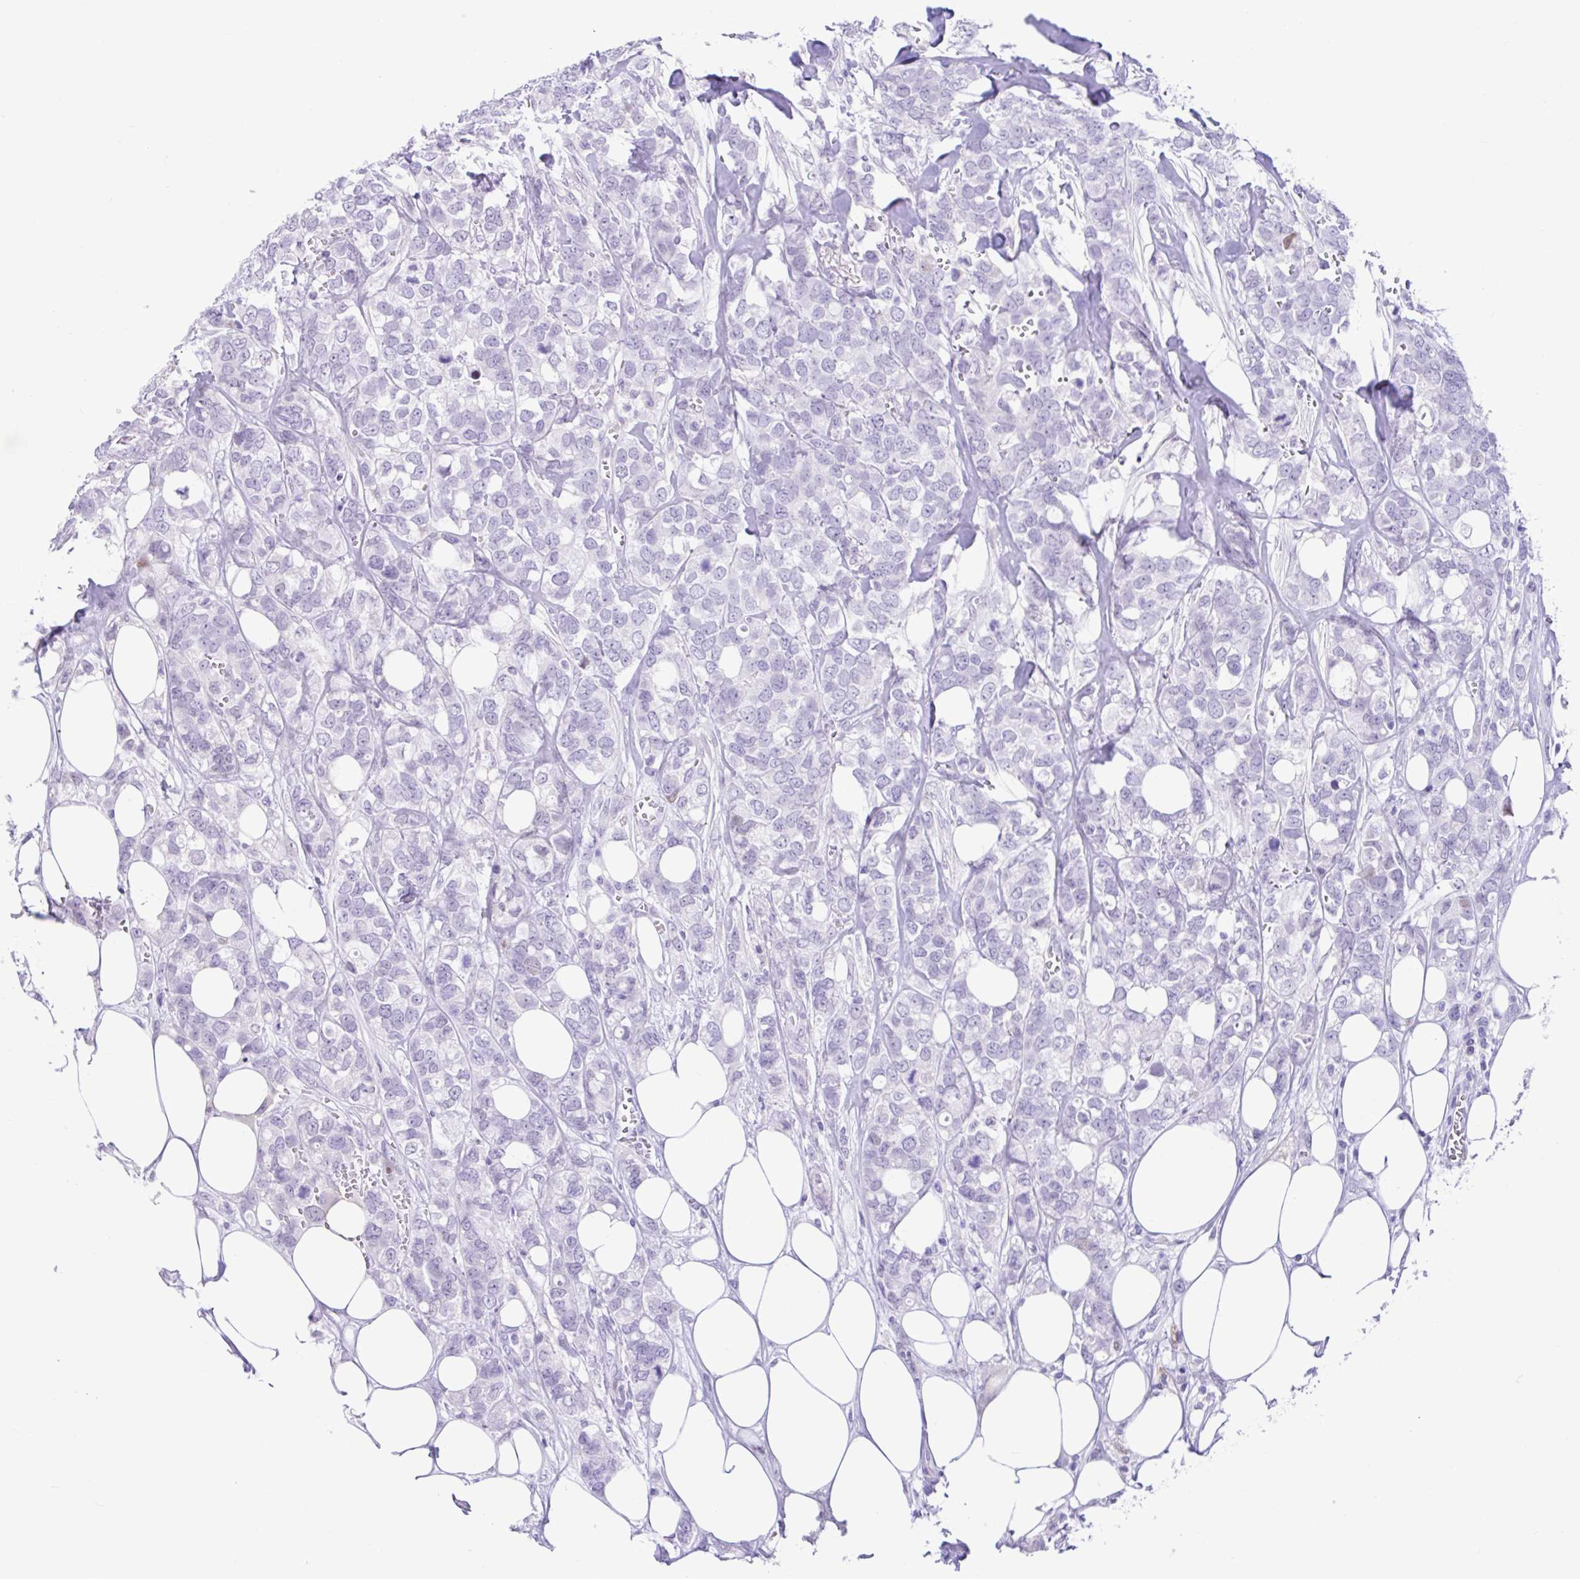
{"staining": {"intensity": "negative", "quantity": "none", "location": "none"}, "tissue": "breast cancer", "cell_type": "Tumor cells", "image_type": "cancer", "snomed": [{"axis": "morphology", "description": "Lobular carcinoma"}, {"axis": "topography", "description": "Breast"}], "caption": "Immunohistochemistry image of neoplastic tissue: lobular carcinoma (breast) stained with DAB (3,3'-diaminobenzidine) reveals no significant protein positivity in tumor cells.", "gene": "NHLH2", "patient": {"sex": "female", "age": 91}}